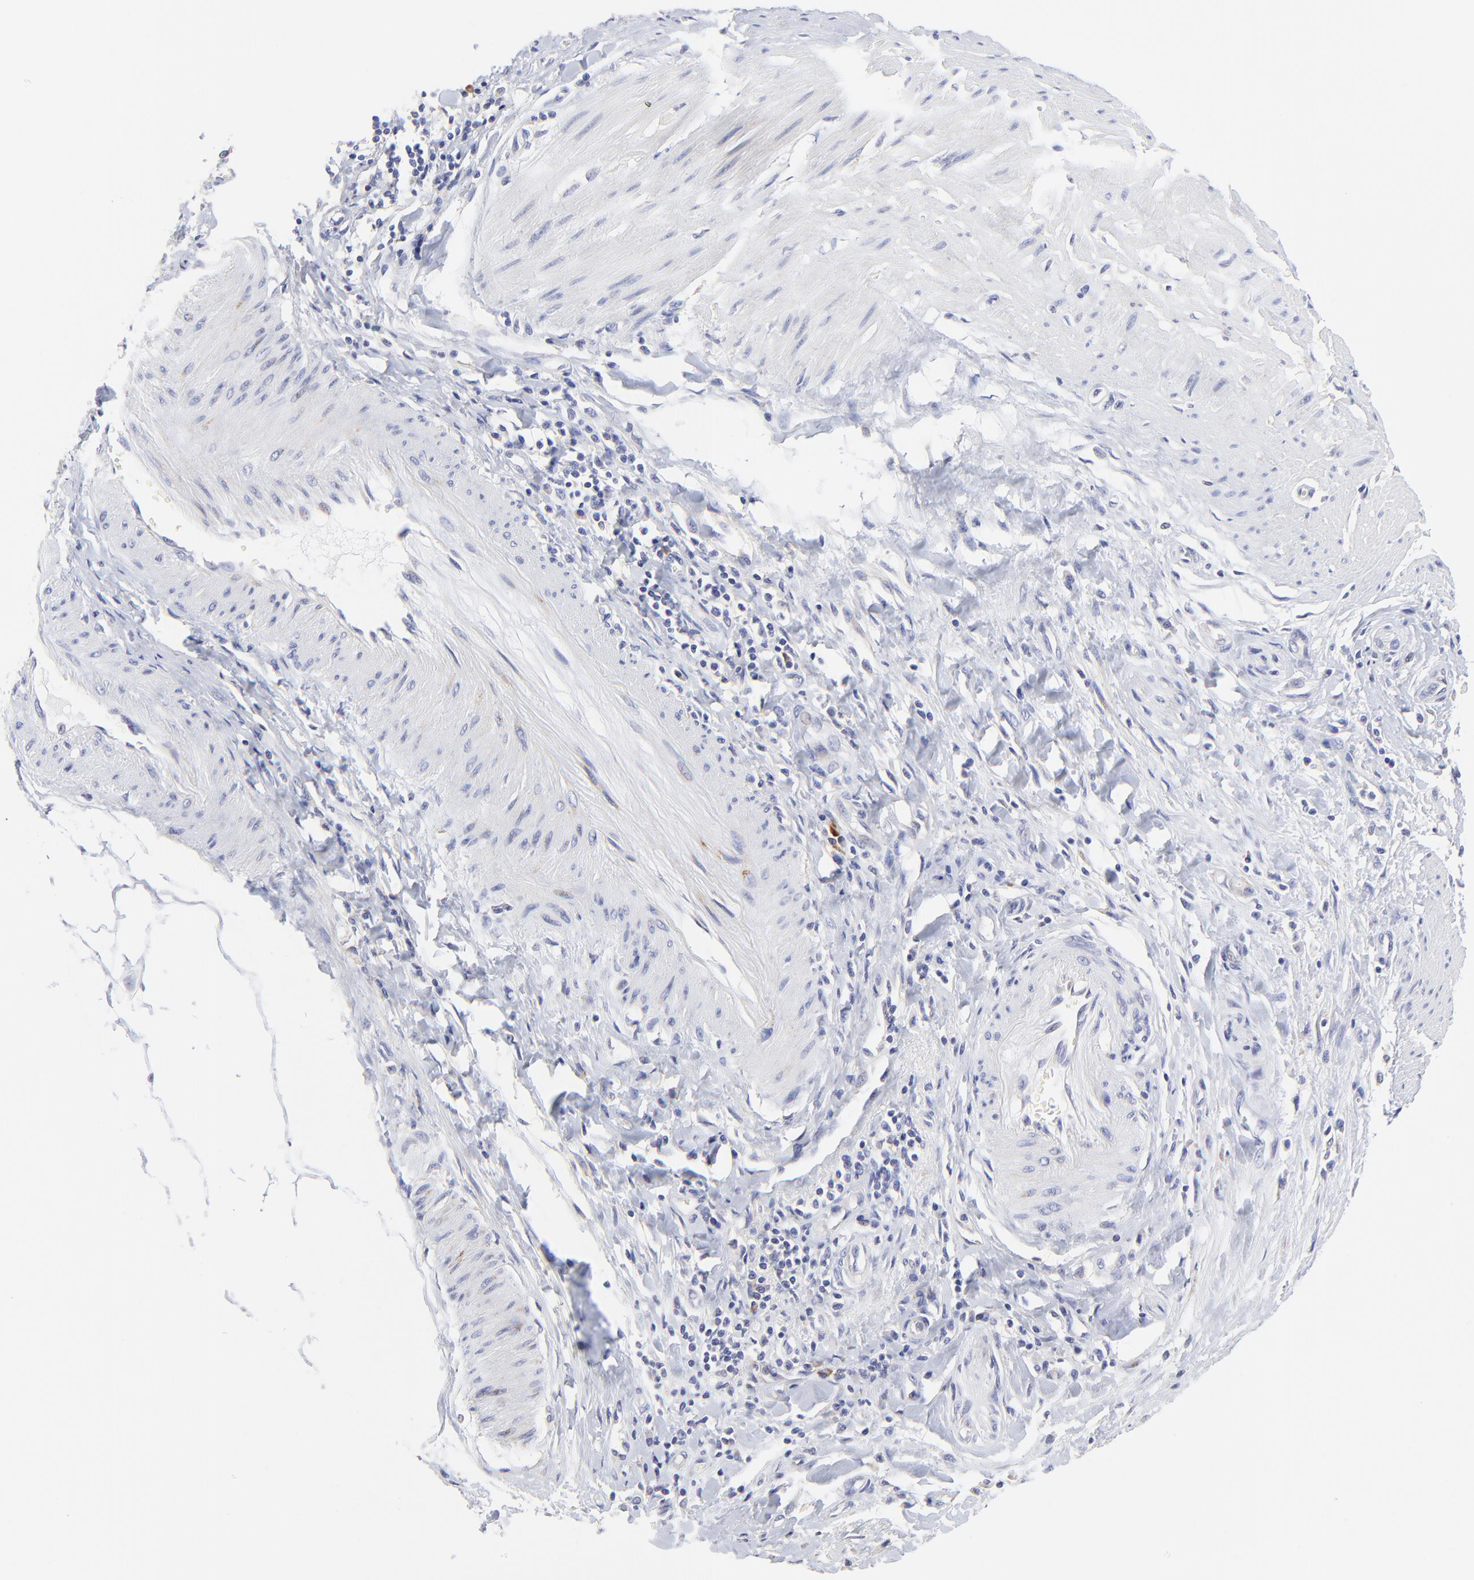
{"staining": {"intensity": "negative", "quantity": "none", "location": "none"}, "tissue": "pancreatic cancer", "cell_type": "Tumor cells", "image_type": "cancer", "snomed": [{"axis": "morphology", "description": "Adenocarcinoma, NOS"}, {"axis": "topography", "description": "Pancreas"}], "caption": "Tumor cells show no significant staining in pancreatic adenocarcinoma. Nuclei are stained in blue.", "gene": "LHFPL1", "patient": {"sex": "male", "age": 59}}